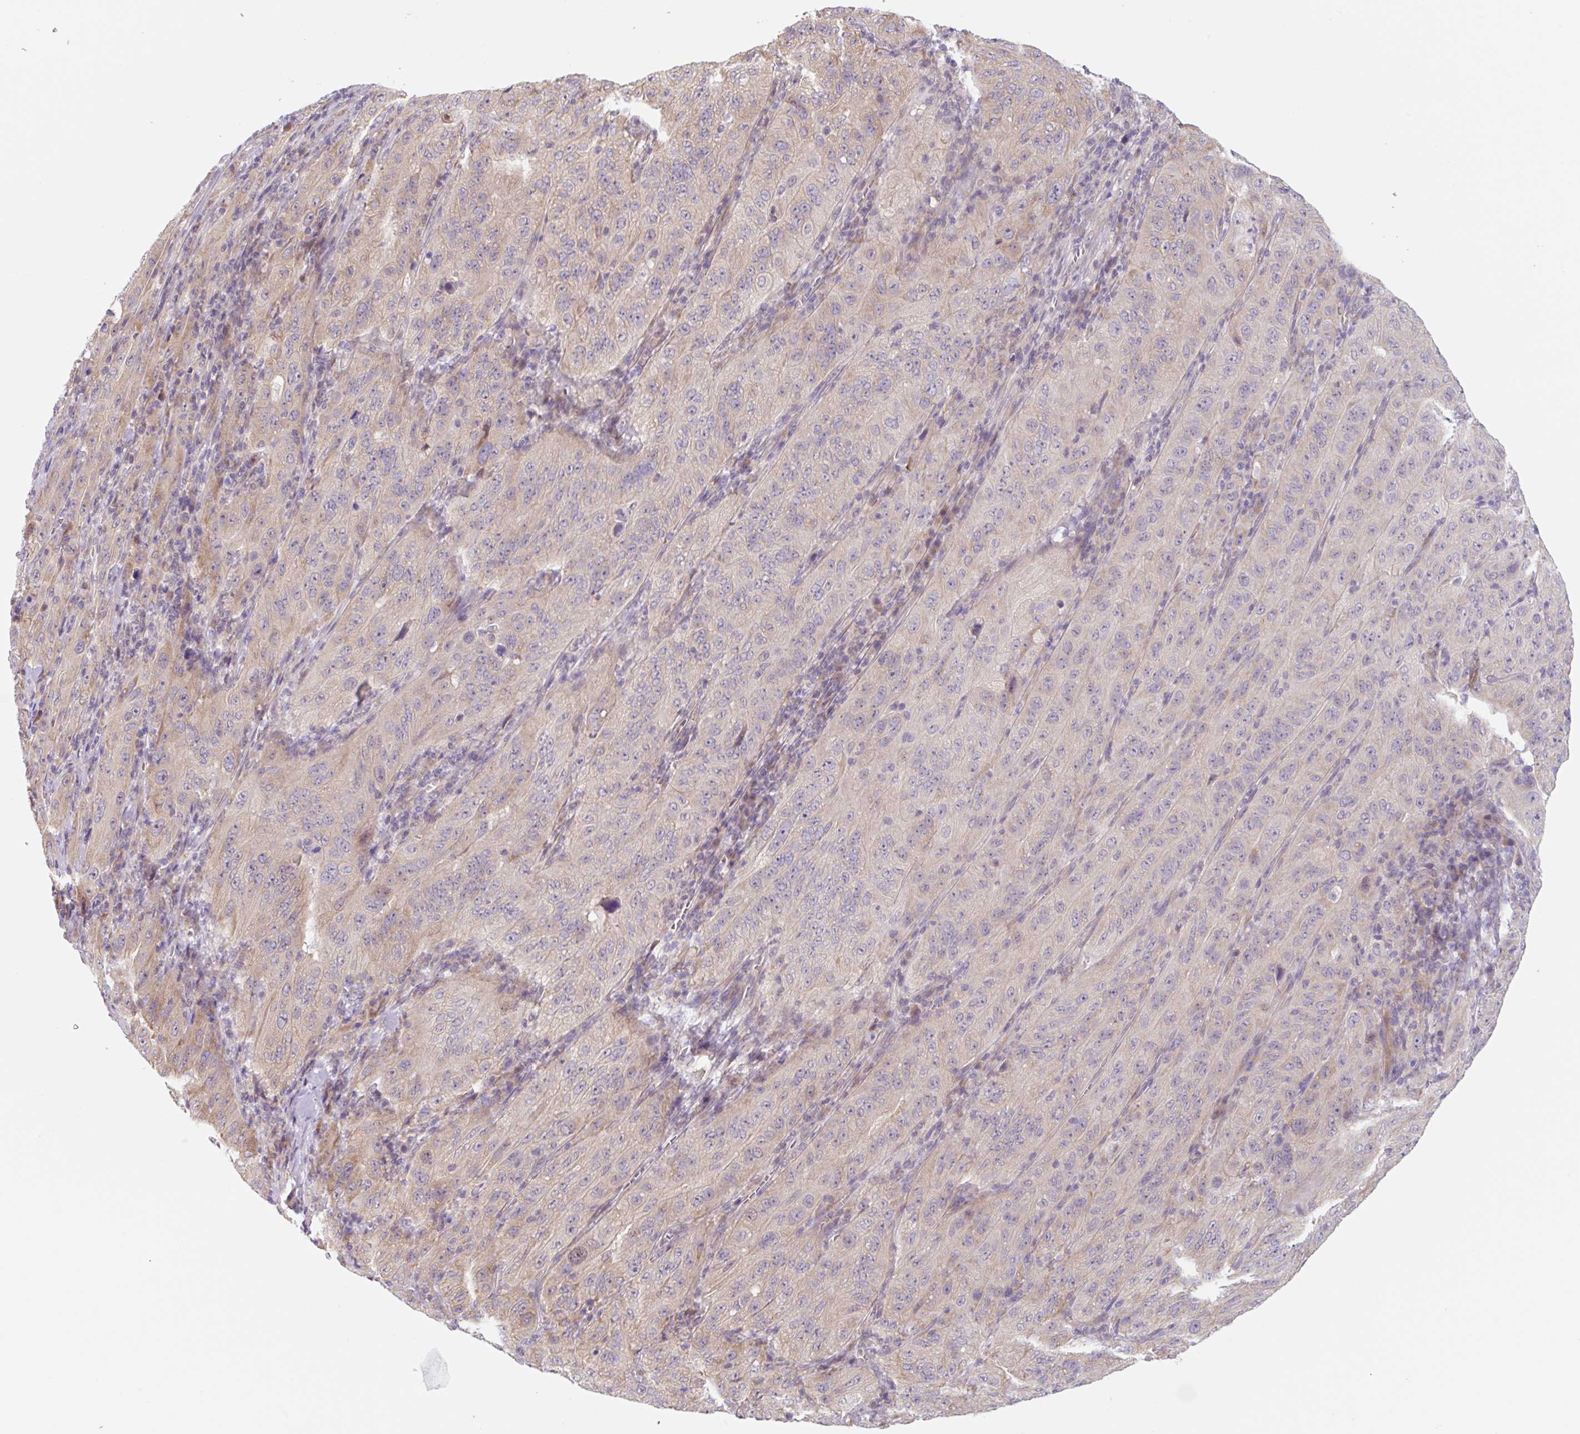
{"staining": {"intensity": "weak", "quantity": "25%-75%", "location": "cytoplasmic/membranous"}, "tissue": "pancreatic cancer", "cell_type": "Tumor cells", "image_type": "cancer", "snomed": [{"axis": "morphology", "description": "Adenocarcinoma, NOS"}, {"axis": "topography", "description": "Pancreas"}], "caption": "Immunohistochemistry (IHC) staining of pancreatic adenocarcinoma, which reveals low levels of weak cytoplasmic/membranous expression in approximately 25%-75% of tumor cells indicating weak cytoplasmic/membranous protein expression. The staining was performed using DAB (3,3'-diaminobenzidine) (brown) for protein detection and nuclei were counterstained in hematoxylin (blue).", "gene": "TBPL2", "patient": {"sex": "male", "age": 63}}